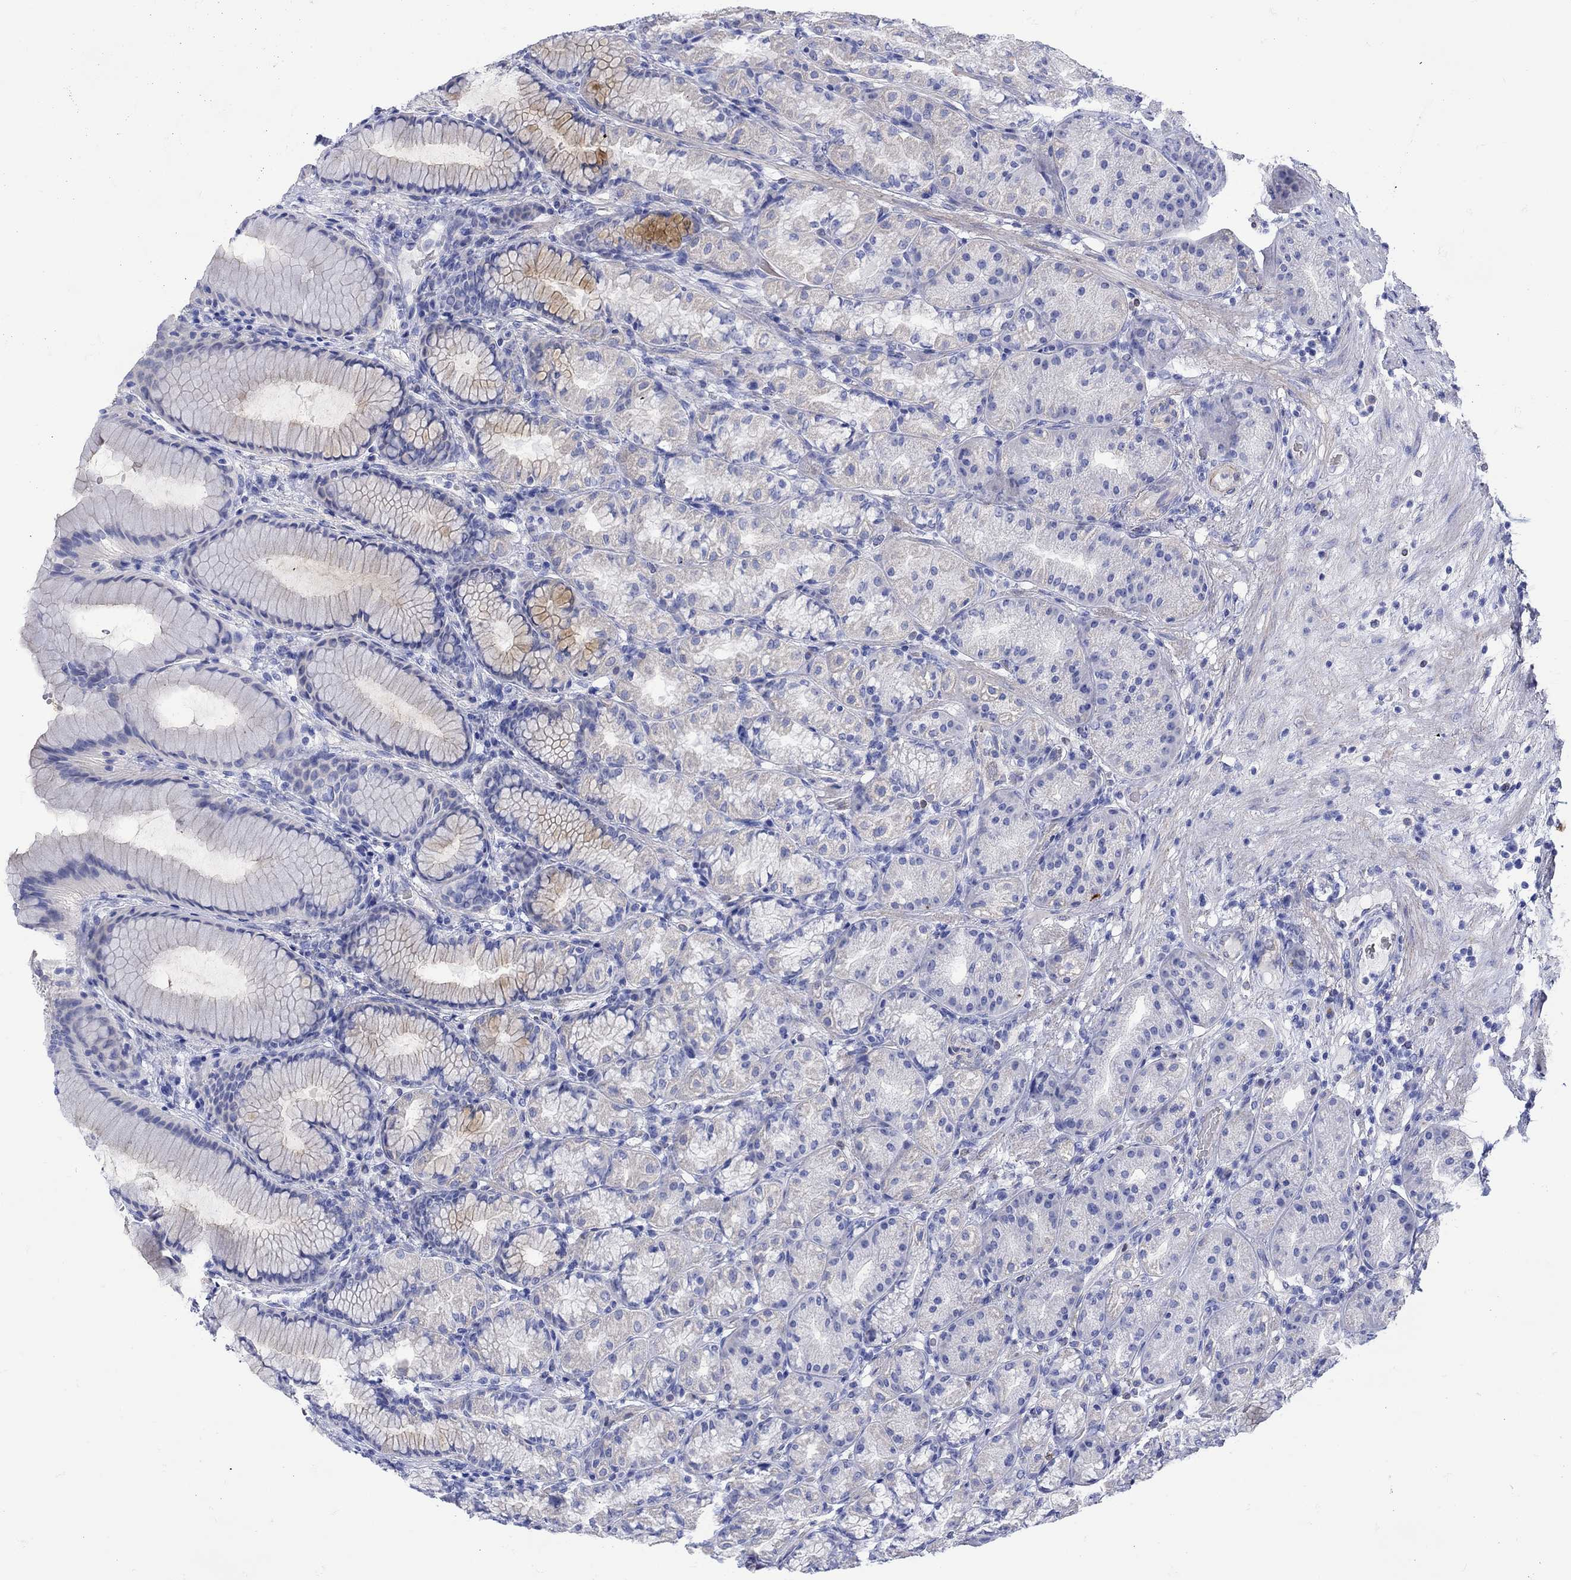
{"staining": {"intensity": "weak", "quantity": "25%-75%", "location": "cytoplasmic/membranous"}, "tissue": "stomach", "cell_type": "Glandular cells", "image_type": "normal", "snomed": [{"axis": "morphology", "description": "Normal tissue, NOS"}, {"axis": "morphology", "description": "Adenocarcinoma, NOS"}, {"axis": "topography", "description": "Stomach"}], "caption": "Stomach stained for a protein (brown) shows weak cytoplasmic/membranous positive staining in about 25%-75% of glandular cells.", "gene": "ANKMY1", "patient": {"sex": "female", "age": 79}}